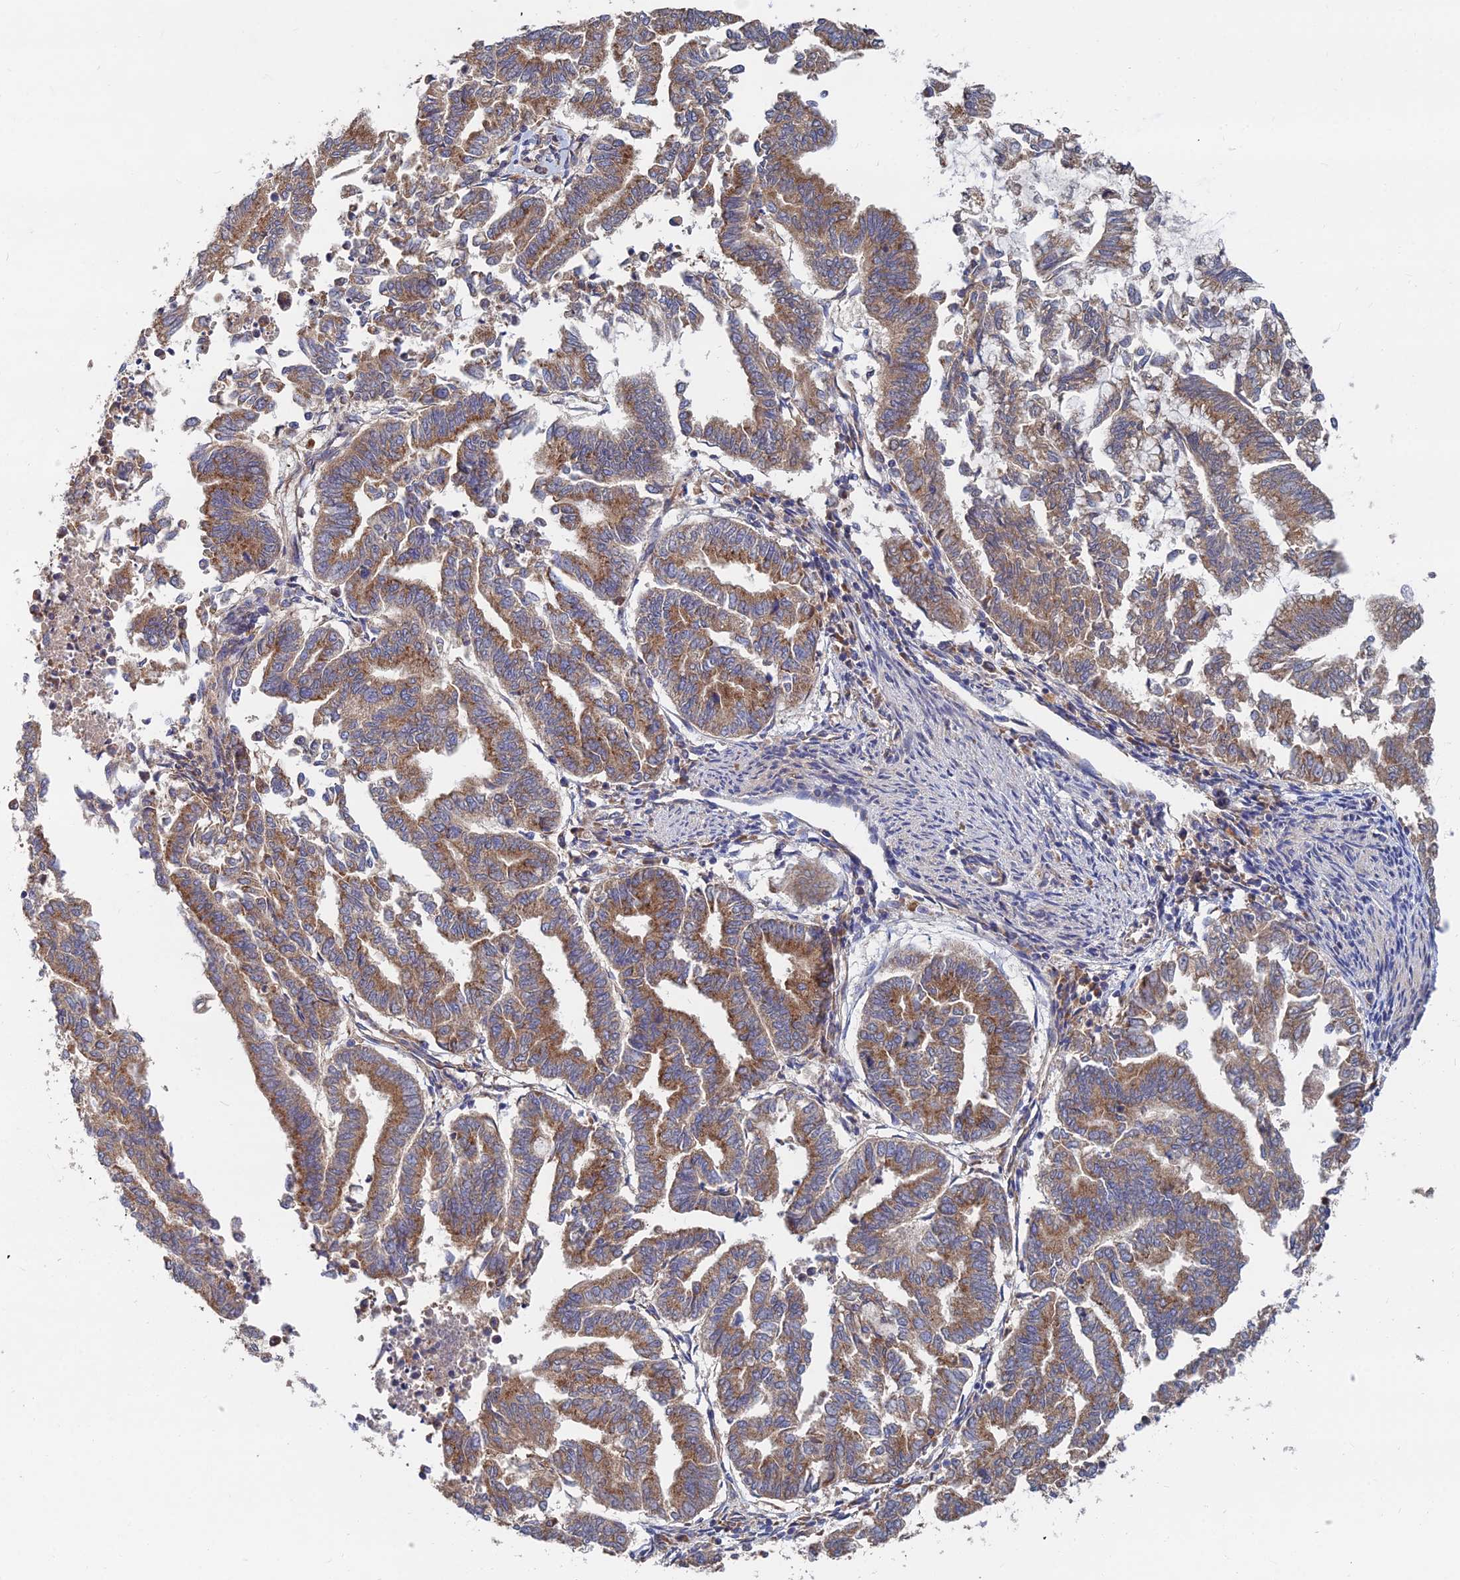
{"staining": {"intensity": "moderate", "quantity": ">75%", "location": "cytoplasmic/membranous"}, "tissue": "endometrial cancer", "cell_type": "Tumor cells", "image_type": "cancer", "snomed": [{"axis": "morphology", "description": "Adenocarcinoma, NOS"}, {"axis": "topography", "description": "Endometrium"}], "caption": "Endometrial adenocarcinoma tissue exhibits moderate cytoplasmic/membranous positivity in approximately >75% of tumor cells, visualized by immunohistochemistry.", "gene": "CCZ1", "patient": {"sex": "female", "age": 79}}